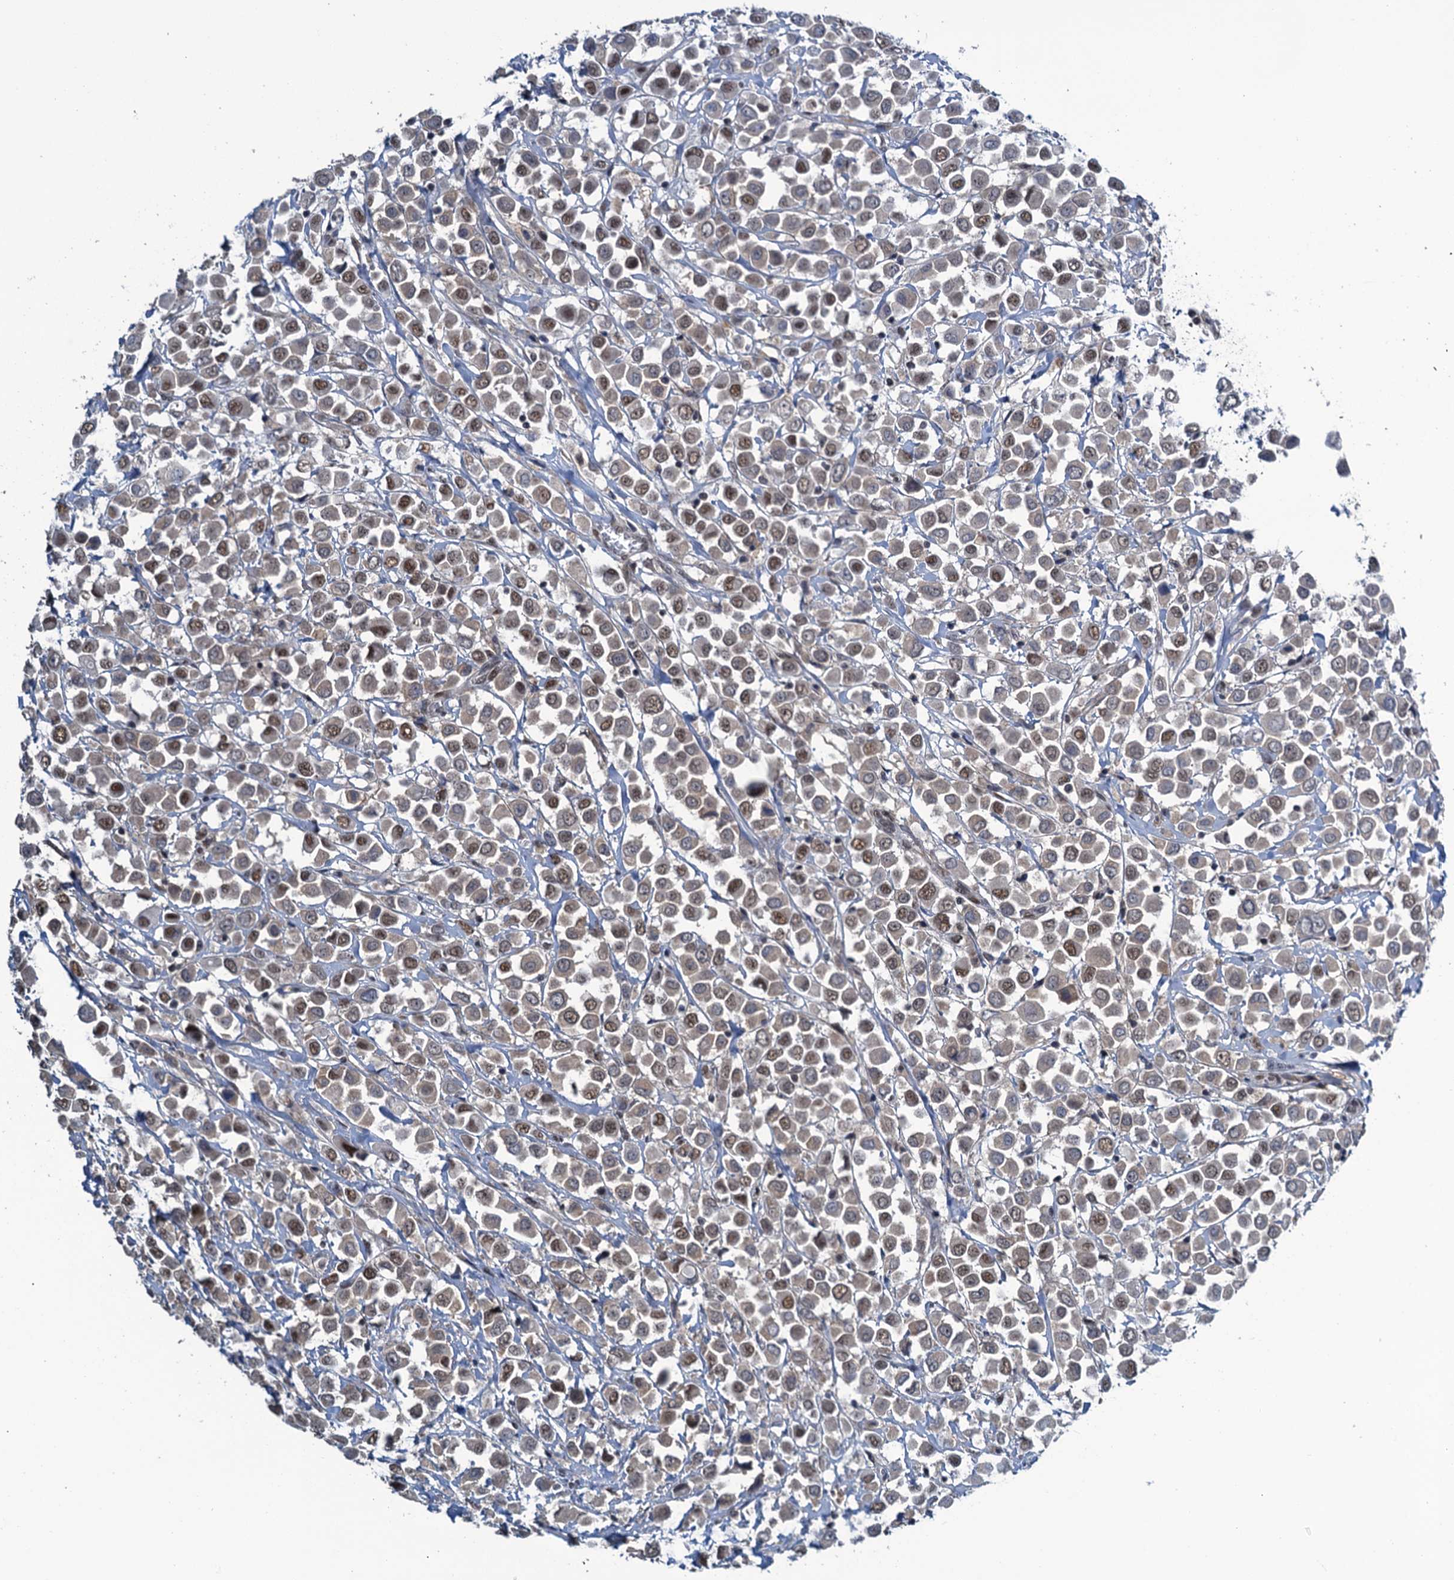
{"staining": {"intensity": "moderate", "quantity": "25%-75%", "location": "nuclear"}, "tissue": "breast cancer", "cell_type": "Tumor cells", "image_type": "cancer", "snomed": [{"axis": "morphology", "description": "Duct carcinoma"}, {"axis": "topography", "description": "Breast"}], "caption": "A brown stain highlights moderate nuclear expression of a protein in breast cancer tumor cells.", "gene": "SAE1", "patient": {"sex": "female", "age": 61}}